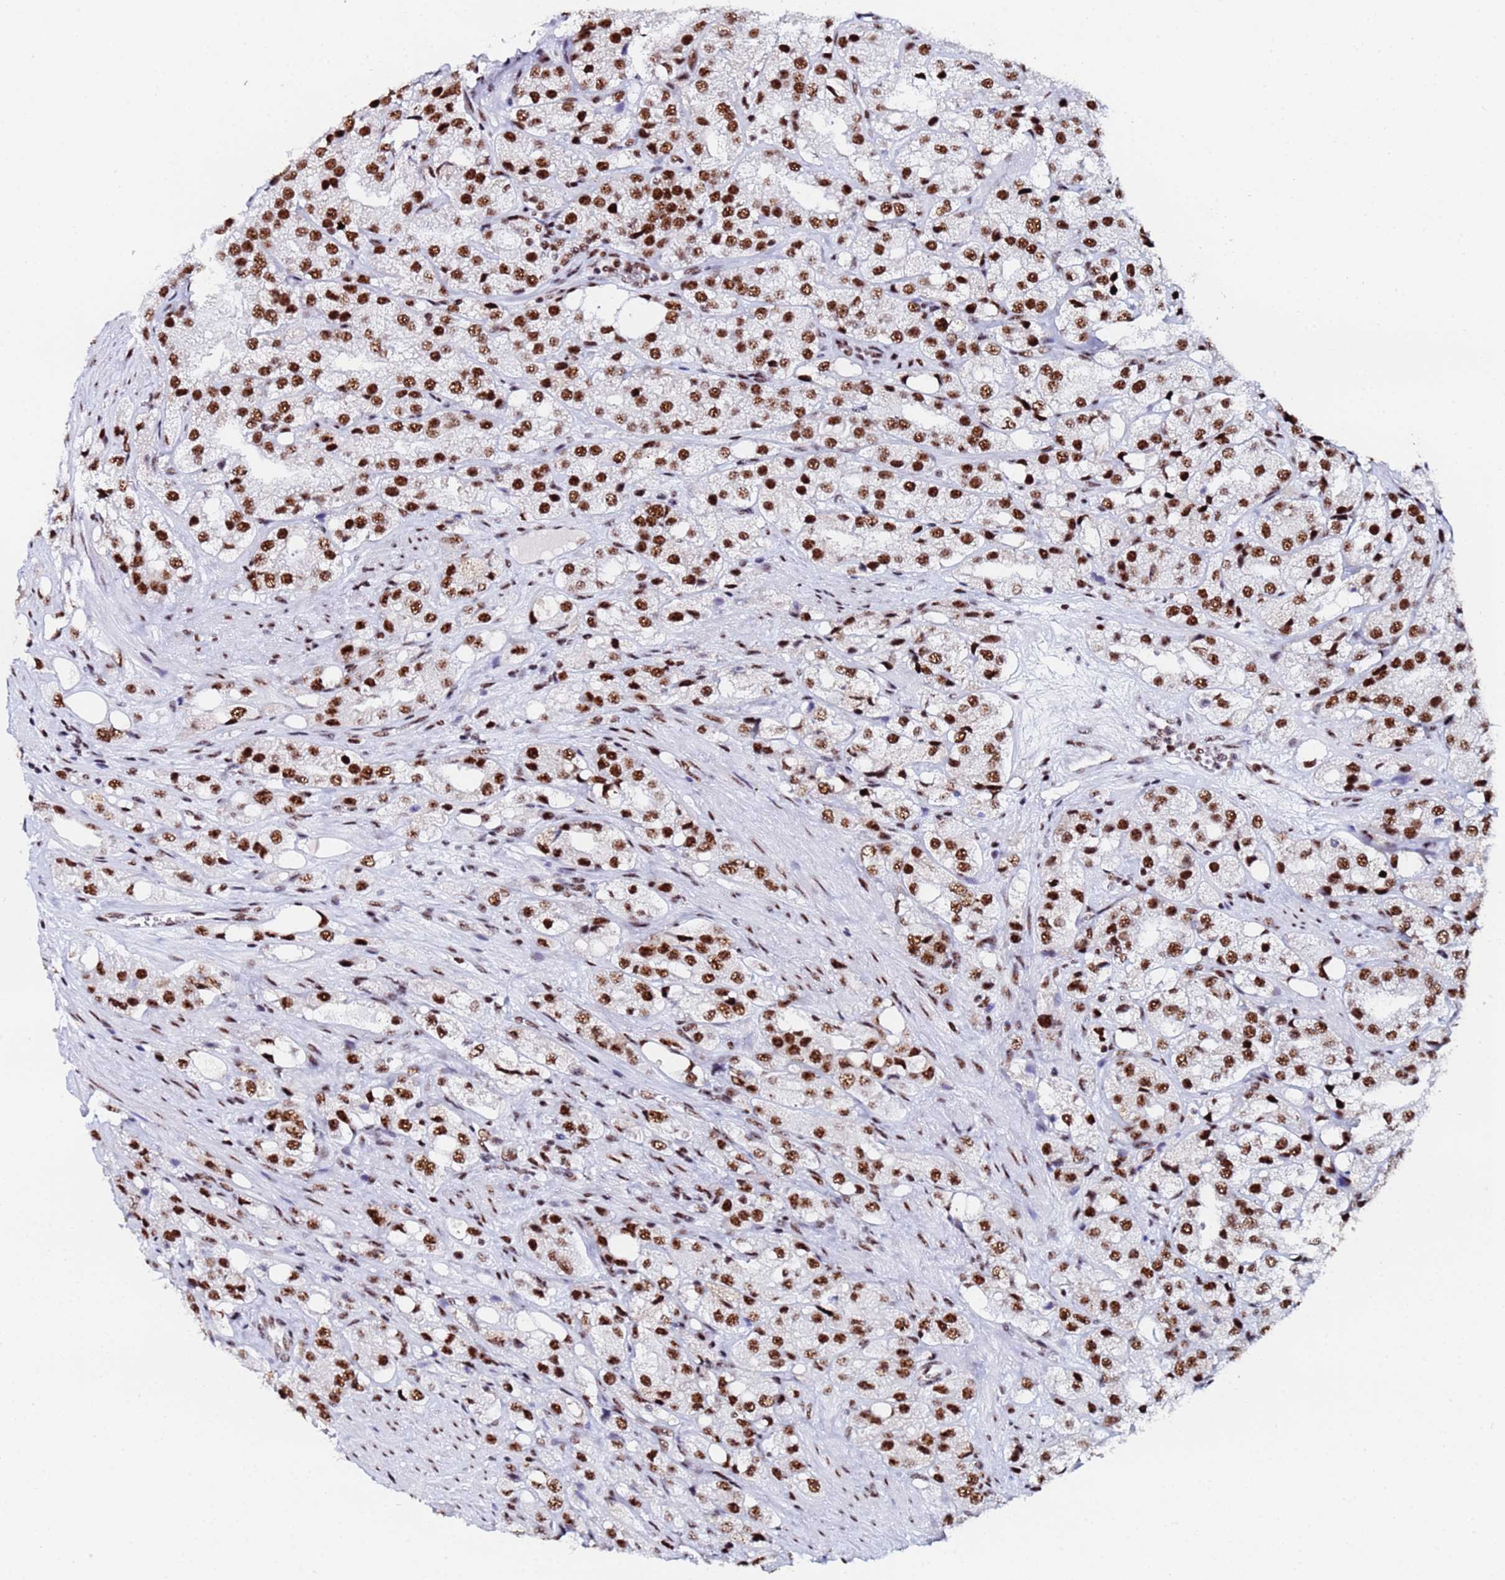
{"staining": {"intensity": "strong", "quantity": ">75%", "location": "nuclear"}, "tissue": "prostate cancer", "cell_type": "Tumor cells", "image_type": "cancer", "snomed": [{"axis": "morphology", "description": "Adenocarcinoma, NOS"}, {"axis": "topography", "description": "Prostate"}], "caption": "An immunohistochemistry photomicrograph of neoplastic tissue is shown. Protein staining in brown shows strong nuclear positivity in prostate cancer (adenocarcinoma) within tumor cells.", "gene": "SNRPA1", "patient": {"sex": "male", "age": 79}}